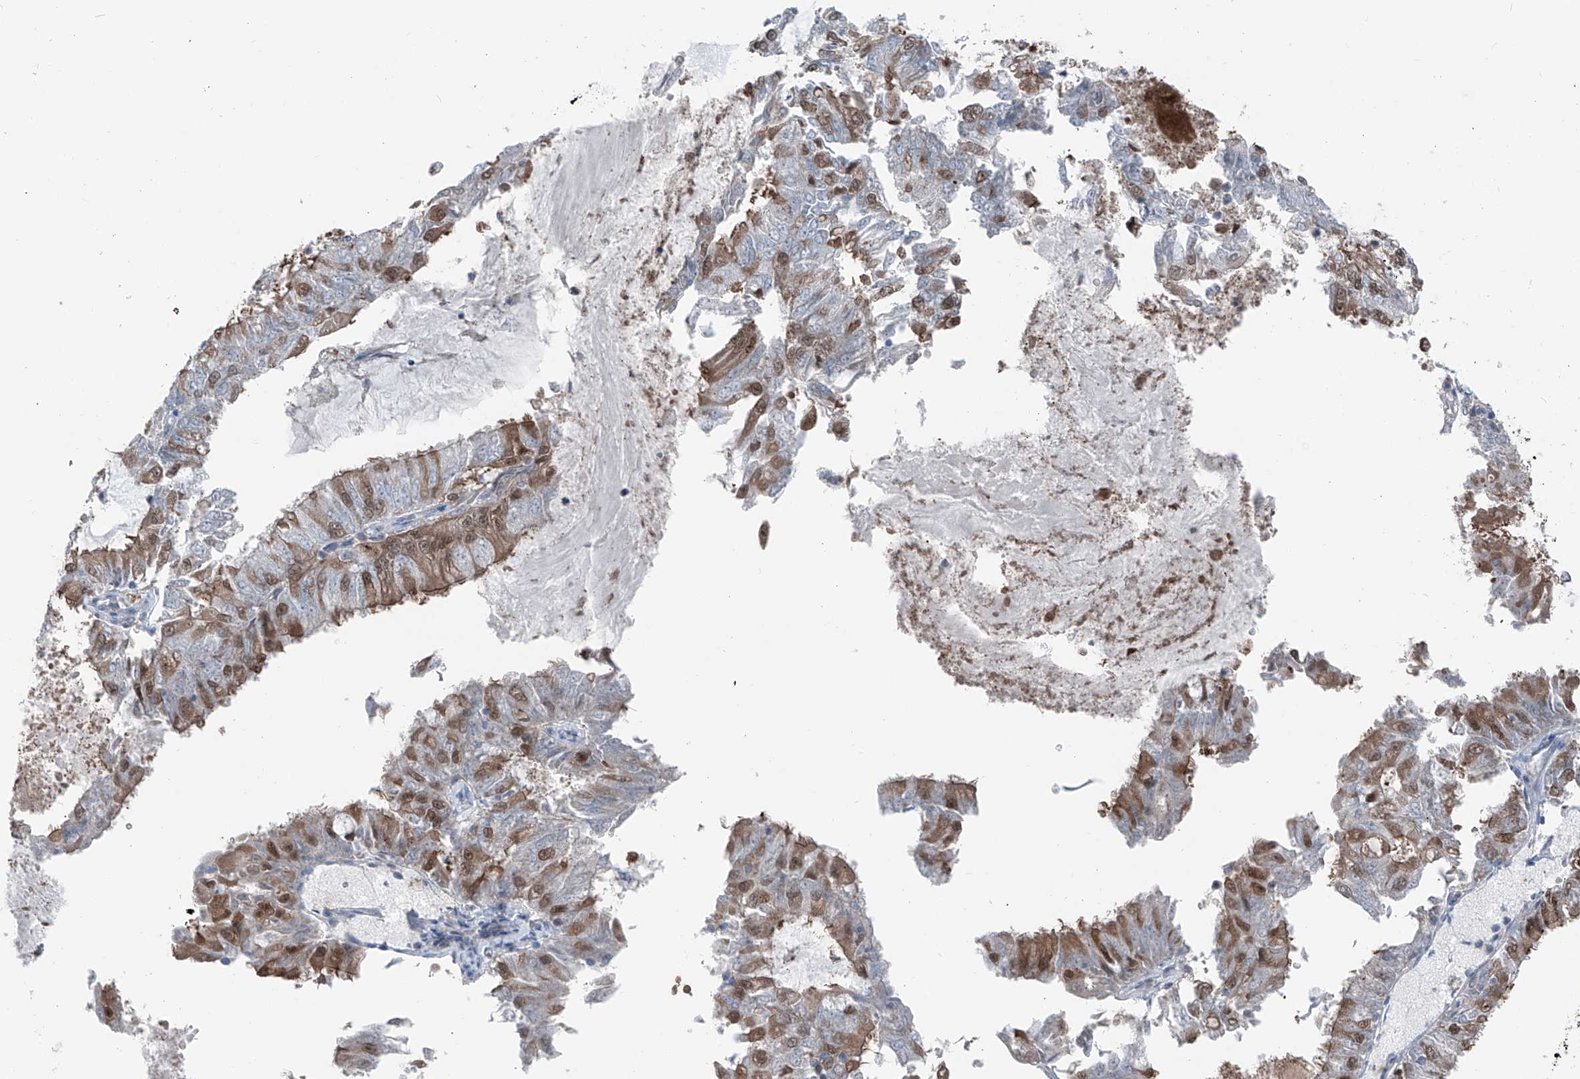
{"staining": {"intensity": "moderate", "quantity": "25%-75%", "location": "cytoplasmic/membranous,nuclear"}, "tissue": "endometrial cancer", "cell_type": "Tumor cells", "image_type": "cancer", "snomed": [{"axis": "morphology", "description": "Adenocarcinoma, NOS"}, {"axis": "topography", "description": "Endometrium"}], "caption": "A medium amount of moderate cytoplasmic/membranous and nuclear staining is identified in about 25%-75% of tumor cells in adenocarcinoma (endometrial) tissue.", "gene": "HSPB11", "patient": {"sex": "female", "age": 57}}